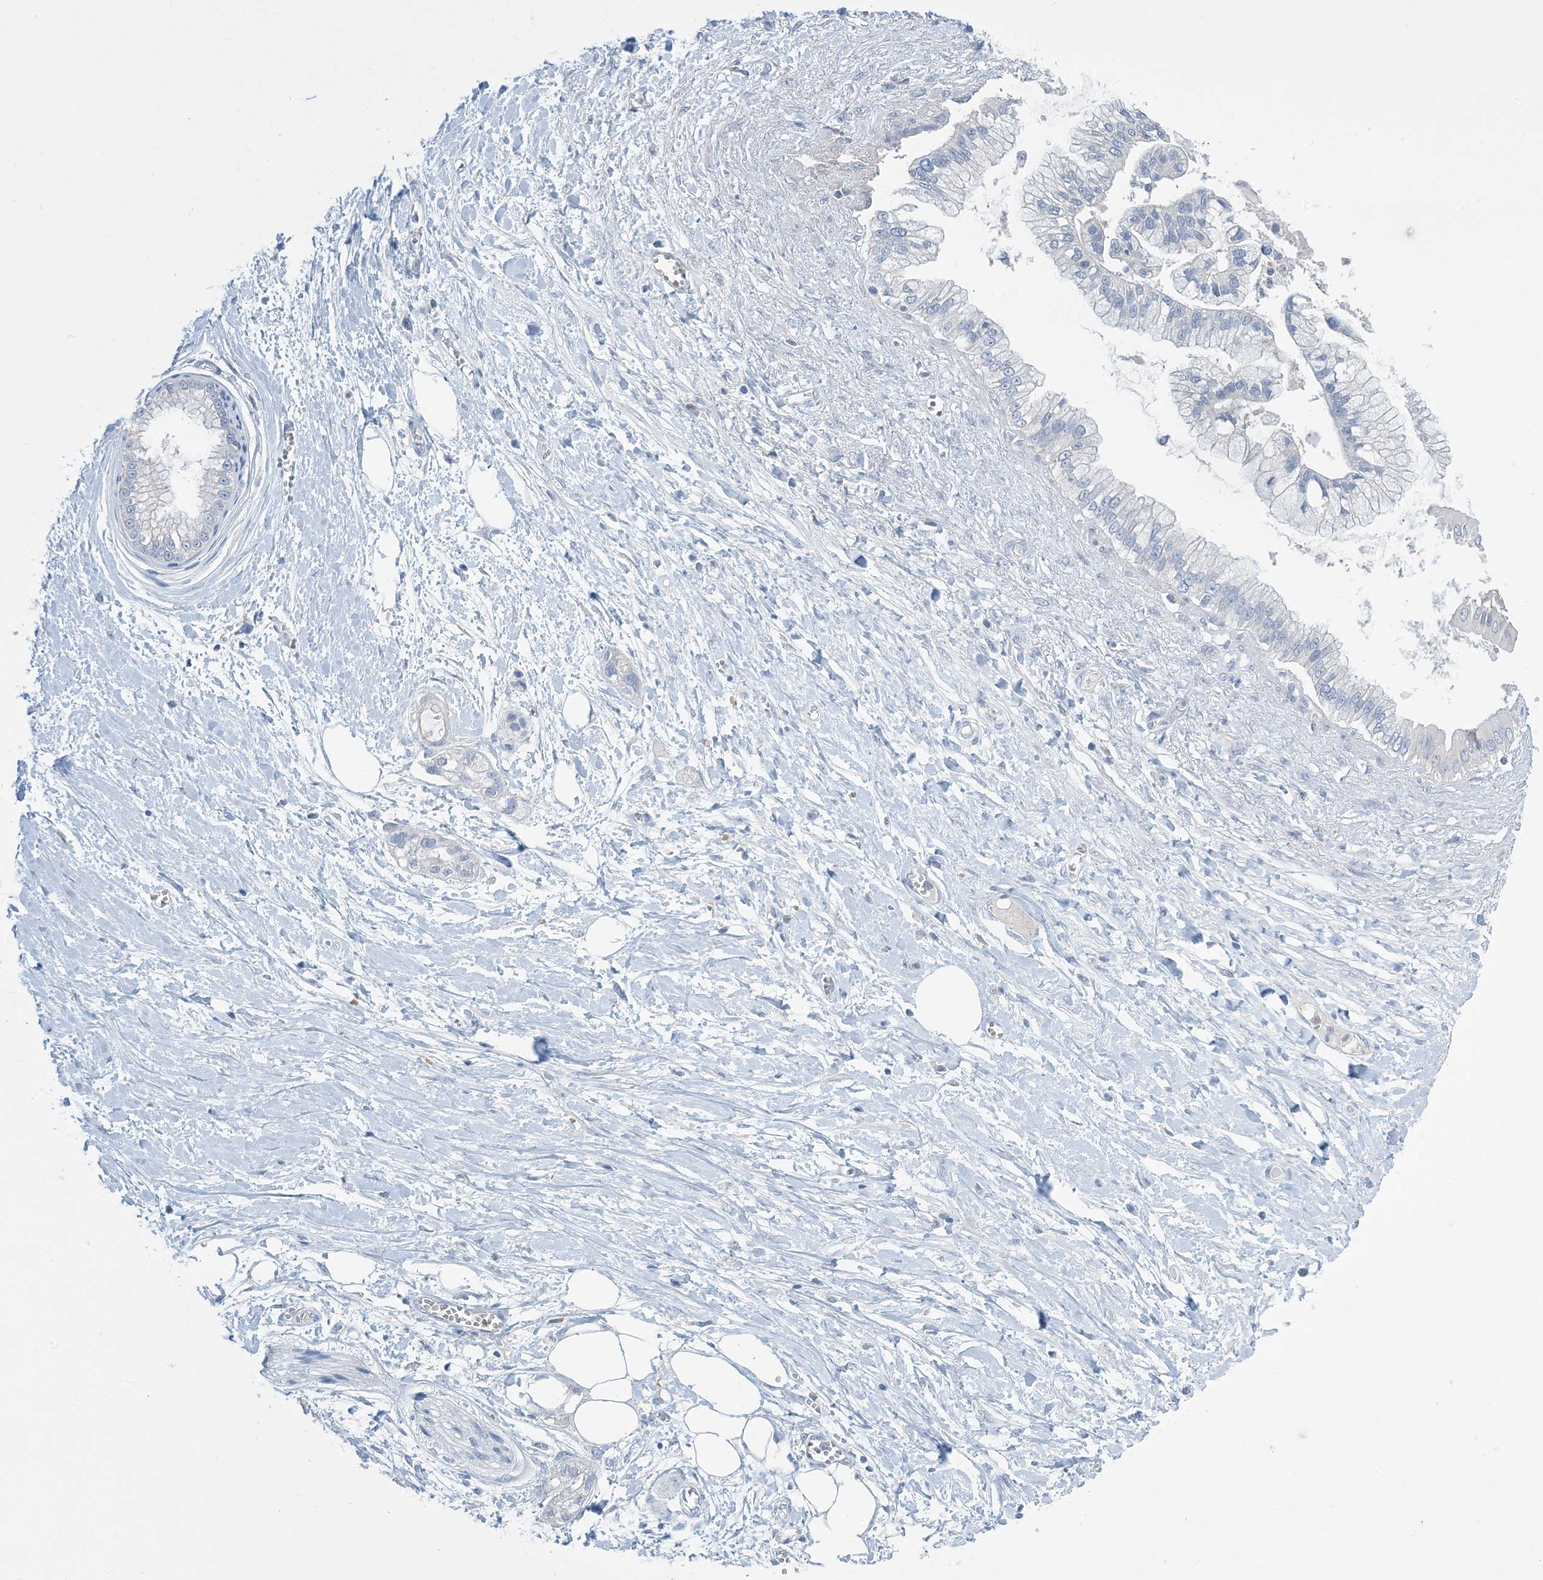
{"staining": {"intensity": "negative", "quantity": "none", "location": "none"}, "tissue": "pancreatic cancer", "cell_type": "Tumor cells", "image_type": "cancer", "snomed": [{"axis": "morphology", "description": "Adenocarcinoma, NOS"}, {"axis": "topography", "description": "Pancreas"}], "caption": "A histopathology image of pancreatic cancer (adenocarcinoma) stained for a protein displays no brown staining in tumor cells. (DAB immunohistochemistry (IHC) with hematoxylin counter stain).", "gene": "KPRP", "patient": {"sex": "male", "age": 68}}